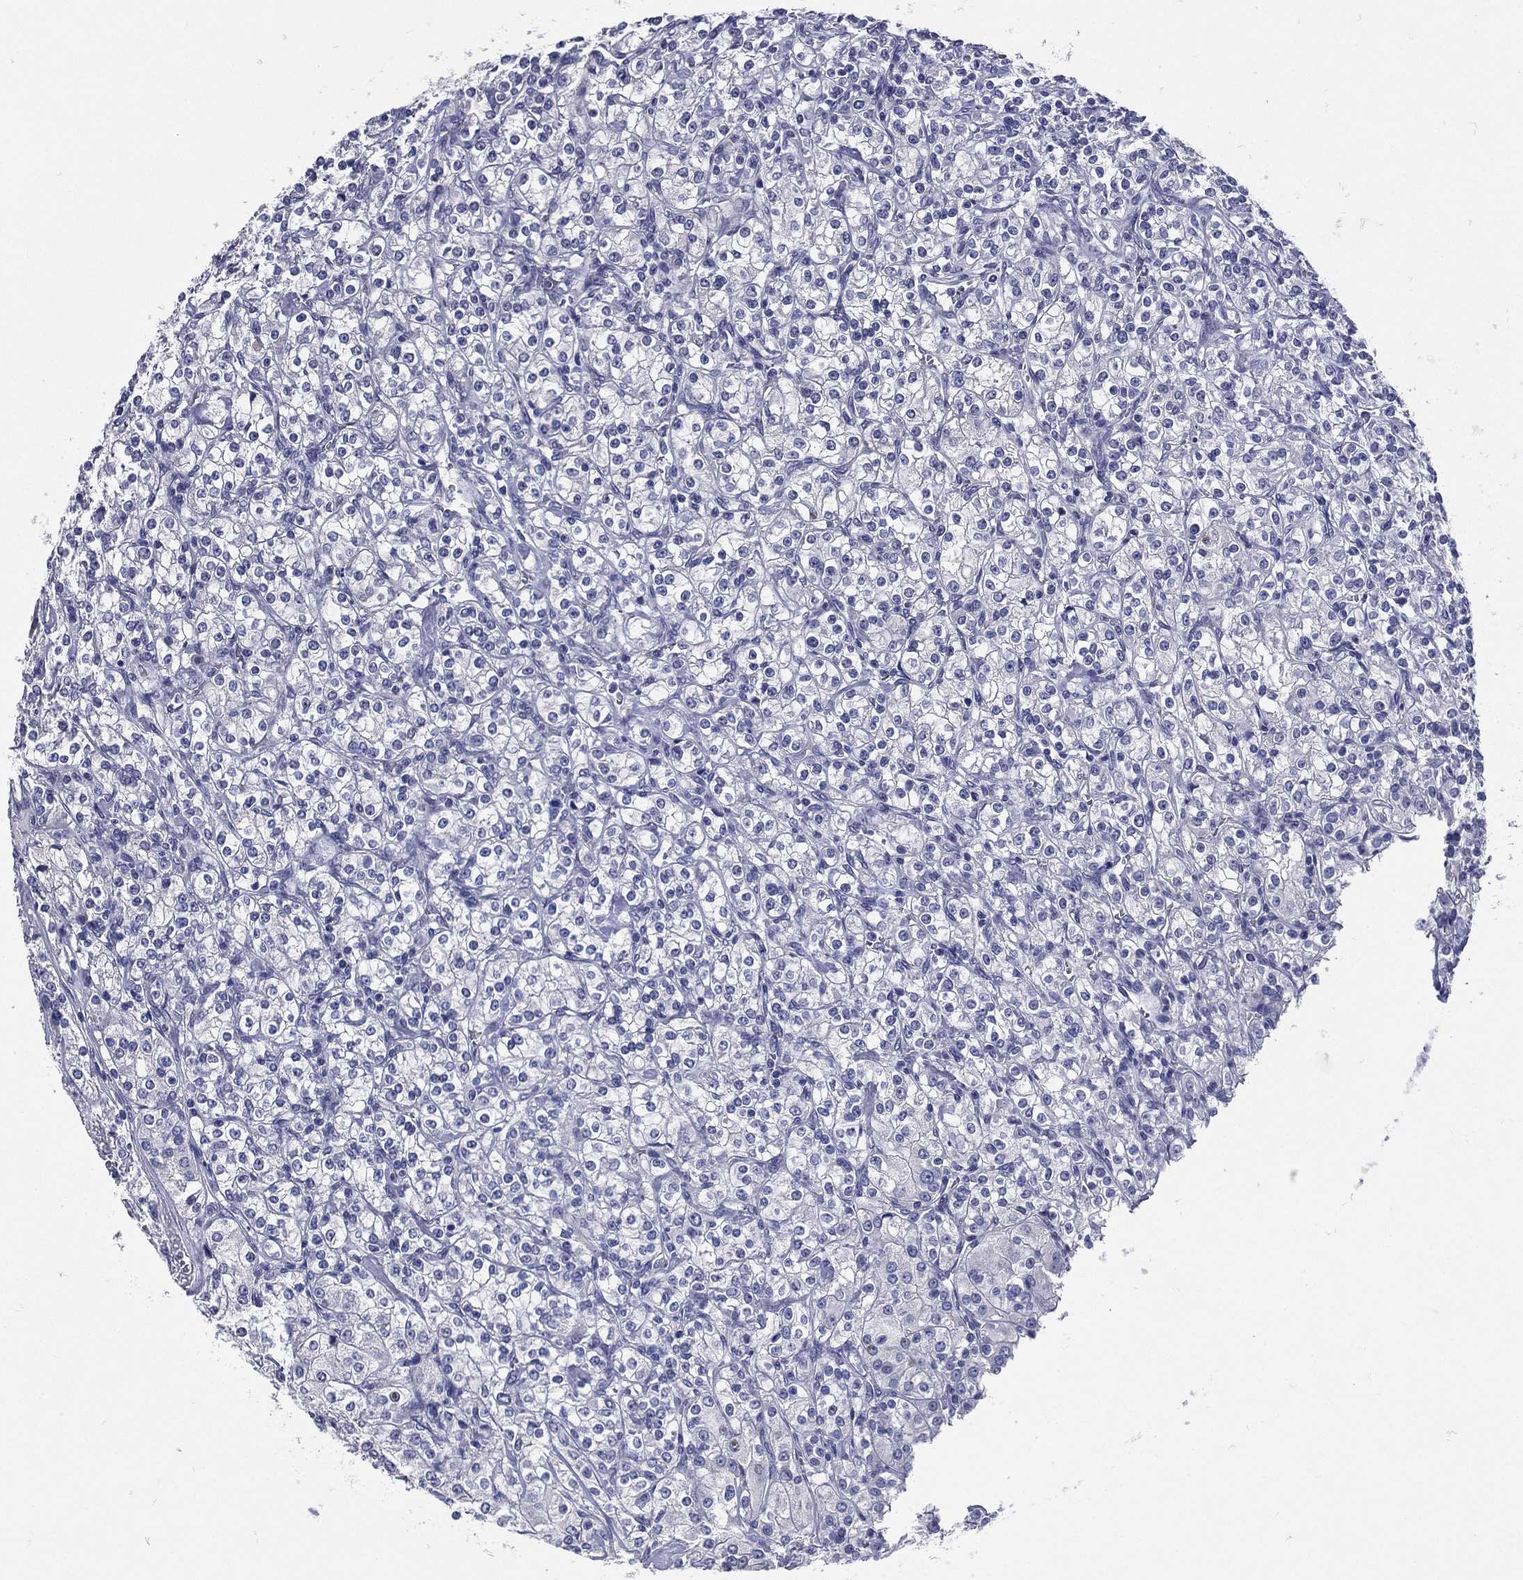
{"staining": {"intensity": "negative", "quantity": "none", "location": "none"}, "tissue": "renal cancer", "cell_type": "Tumor cells", "image_type": "cancer", "snomed": [{"axis": "morphology", "description": "Adenocarcinoma, NOS"}, {"axis": "topography", "description": "Kidney"}], "caption": "Immunohistochemistry (IHC) histopathology image of neoplastic tissue: adenocarcinoma (renal) stained with DAB (3,3'-diaminobenzidine) reveals no significant protein positivity in tumor cells.", "gene": "TGM1", "patient": {"sex": "male", "age": 77}}